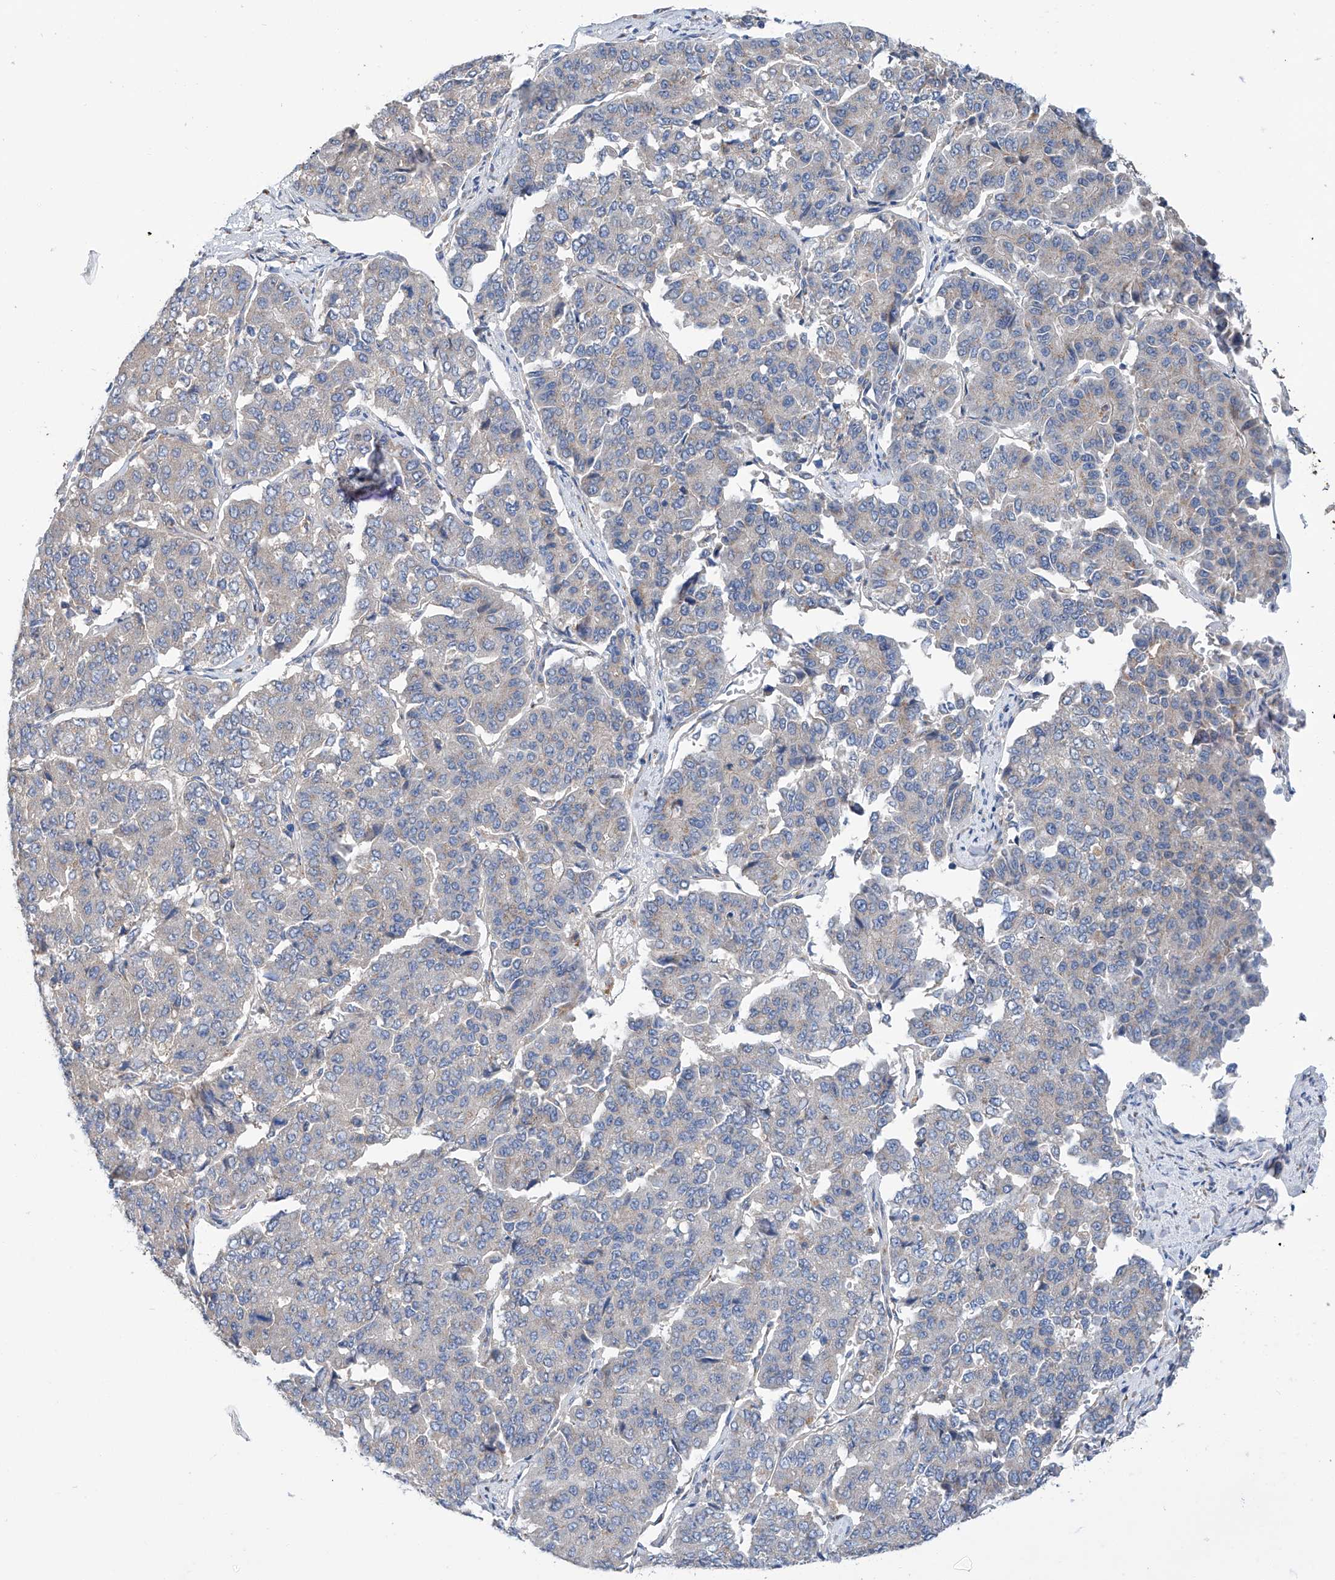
{"staining": {"intensity": "negative", "quantity": "none", "location": "none"}, "tissue": "pancreatic cancer", "cell_type": "Tumor cells", "image_type": "cancer", "snomed": [{"axis": "morphology", "description": "Adenocarcinoma, NOS"}, {"axis": "topography", "description": "Pancreas"}], "caption": "The IHC histopathology image has no significant staining in tumor cells of pancreatic cancer tissue. (DAB immunohistochemistry (IHC), high magnification).", "gene": "SLC22A7", "patient": {"sex": "male", "age": 50}}